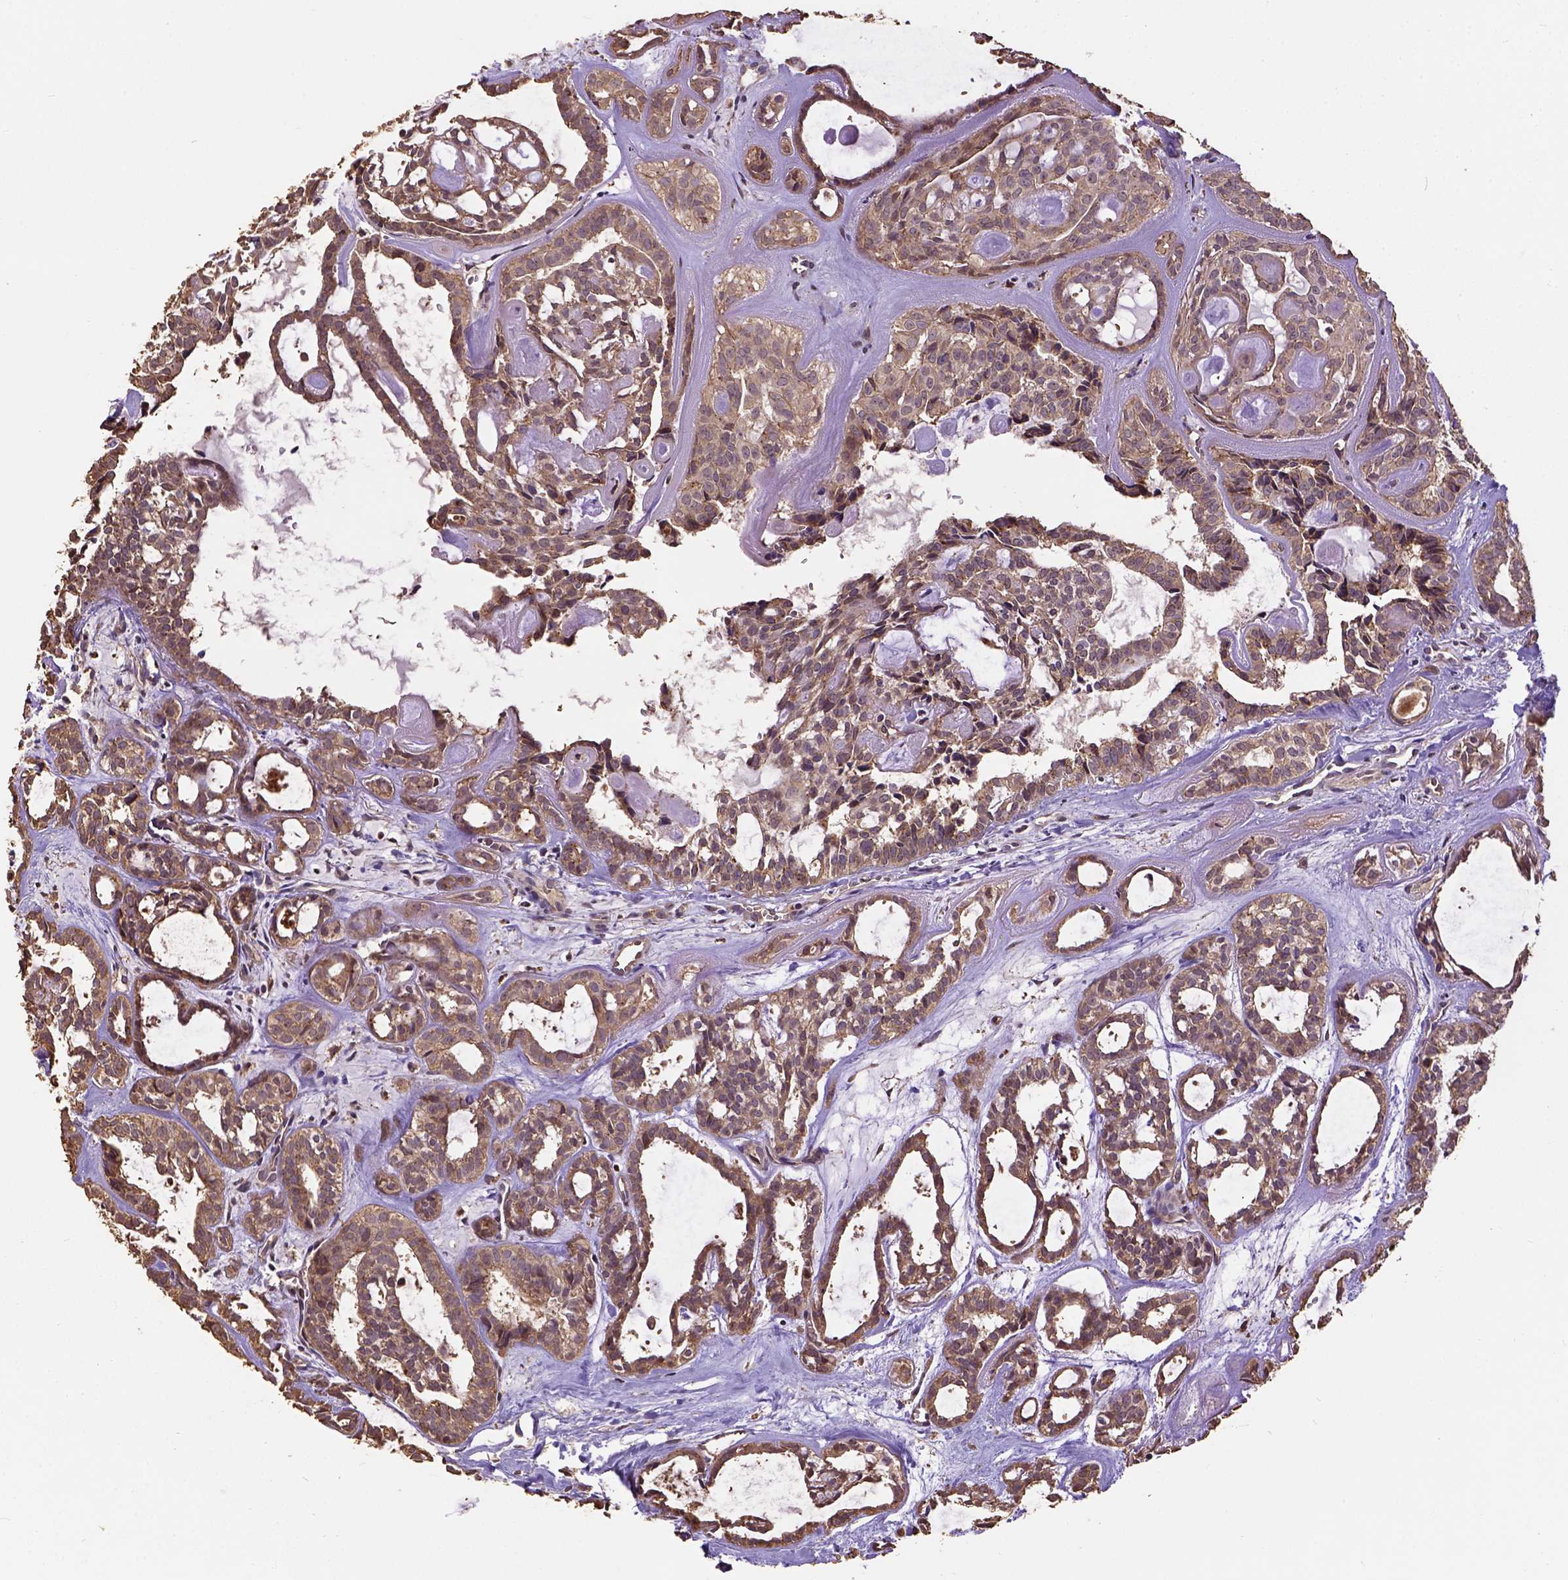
{"staining": {"intensity": "moderate", "quantity": "25%-75%", "location": "cytoplasmic/membranous"}, "tissue": "head and neck cancer", "cell_type": "Tumor cells", "image_type": "cancer", "snomed": [{"axis": "morphology", "description": "Adenocarcinoma, NOS"}, {"axis": "topography", "description": "Head-Neck"}], "caption": "IHC staining of head and neck adenocarcinoma, which displays medium levels of moderate cytoplasmic/membranous expression in approximately 25%-75% of tumor cells indicating moderate cytoplasmic/membranous protein staining. The staining was performed using DAB (3,3'-diaminobenzidine) (brown) for protein detection and nuclei were counterstained in hematoxylin (blue).", "gene": "ATP1B3", "patient": {"sex": "female", "age": 62}}